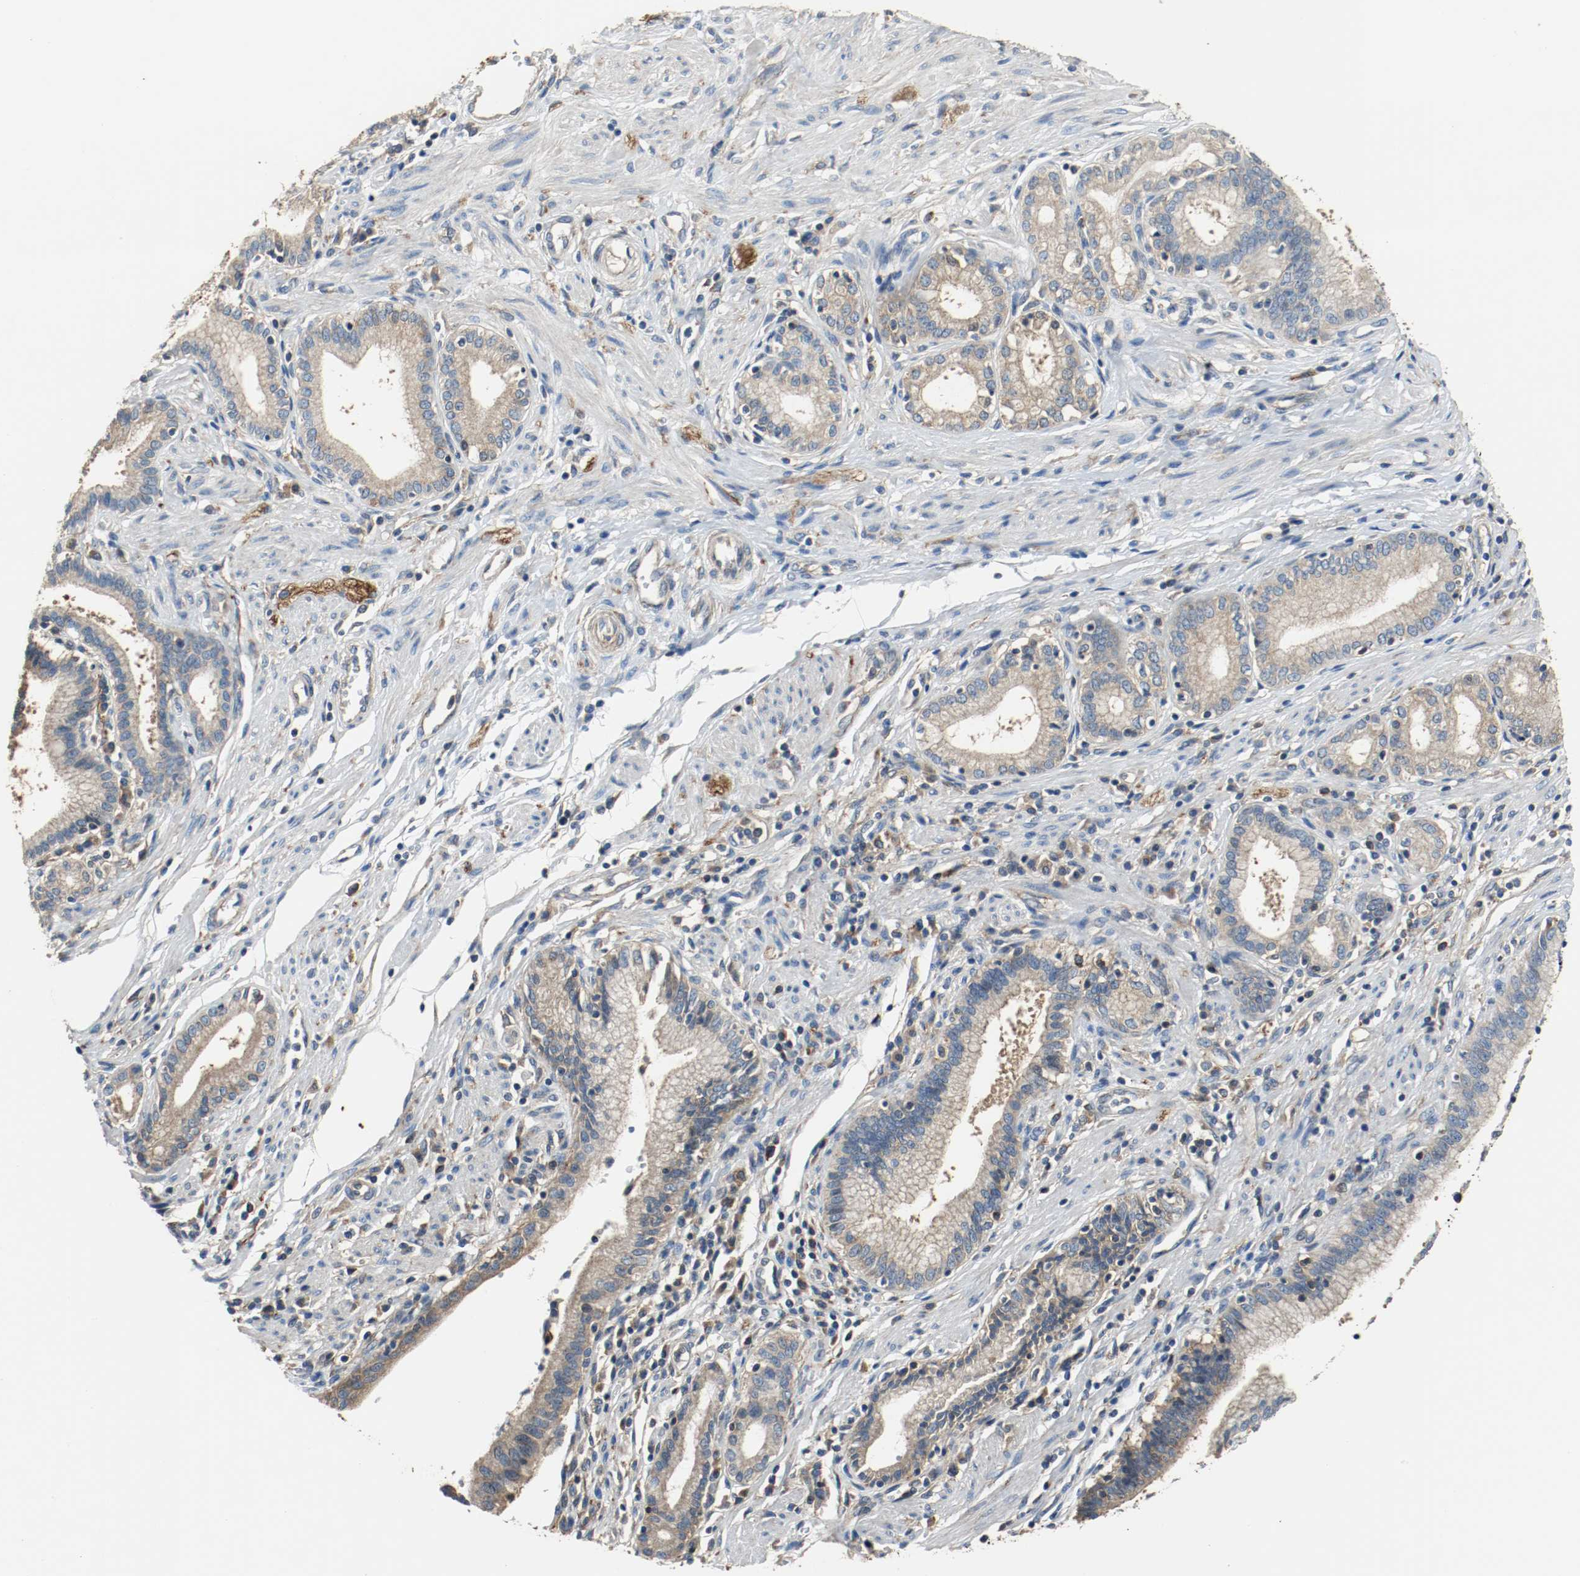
{"staining": {"intensity": "weak", "quantity": ">75%", "location": "cytoplasmic/membranous"}, "tissue": "pancreatic cancer", "cell_type": "Tumor cells", "image_type": "cancer", "snomed": [{"axis": "morphology", "description": "Adenocarcinoma, NOS"}, {"axis": "topography", "description": "Pancreas"}], "caption": "The micrograph demonstrates staining of pancreatic cancer (adenocarcinoma), revealing weak cytoplasmic/membranous protein staining (brown color) within tumor cells. The protein of interest is stained brown, and the nuclei are stained in blue (DAB IHC with brightfield microscopy, high magnification).", "gene": "TUBA3D", "patient": {"sex": "female", "age": 48}}